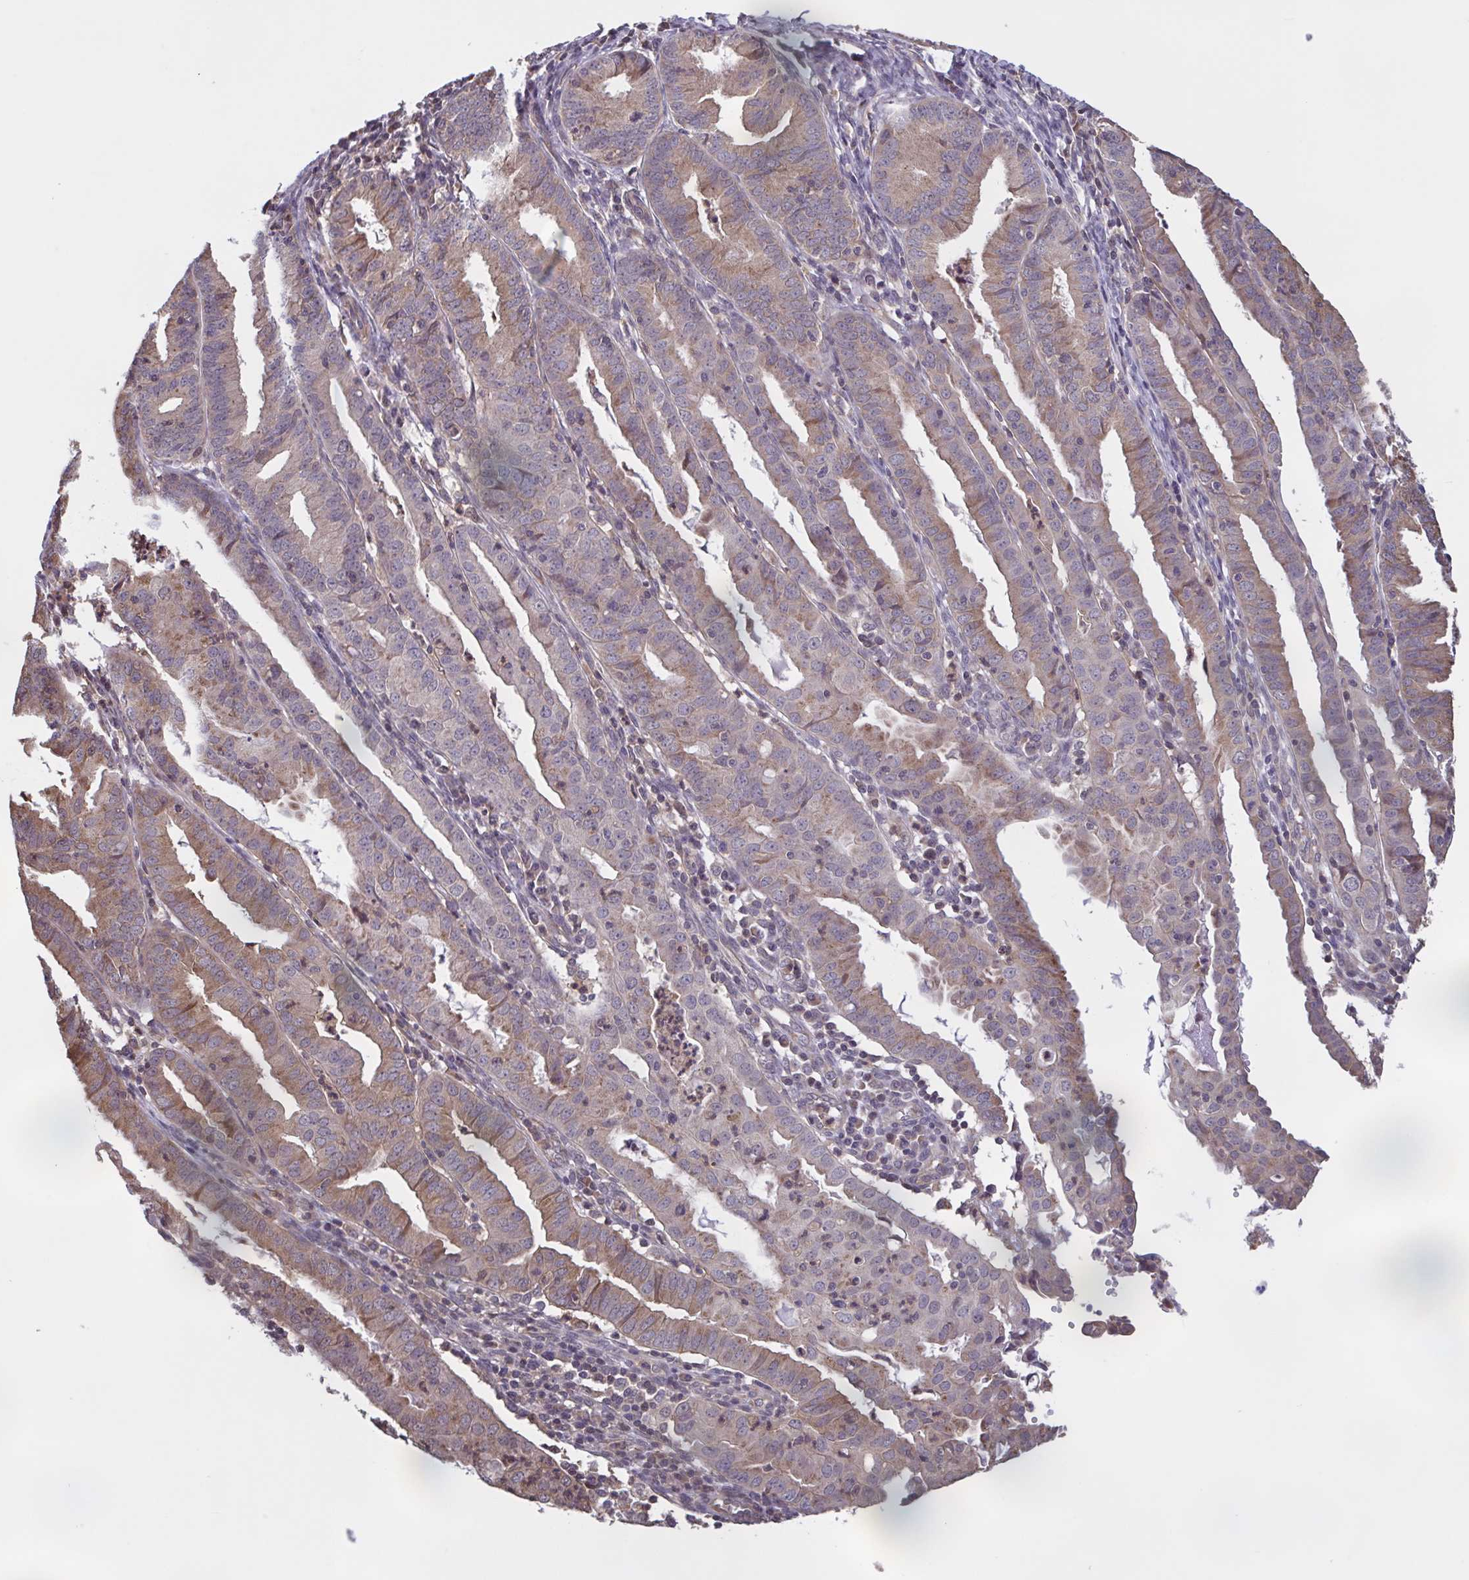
{"staining": {"intensity": "weak", "quantity": "25%-75%", "location": "cytoplasmic/membranous"}, "tissue": "endometrial cancer", "cell_type": "Tumor cells", "image_type": "cancer", "snomed": [{"axis": "morphology", "description": "Adenocarcinoma, NOS"}, {"axis": "topography", "description": "Endometrium"}], "caption": "Protein expression analysis of human endometrial cancer (adenocarcinoma) reveals weak cytoplasmic/membranous expression in about 25%-75% of tumor cells.", "gene": "ZNF200", "patient": {"sex": "female", "age": 60}}